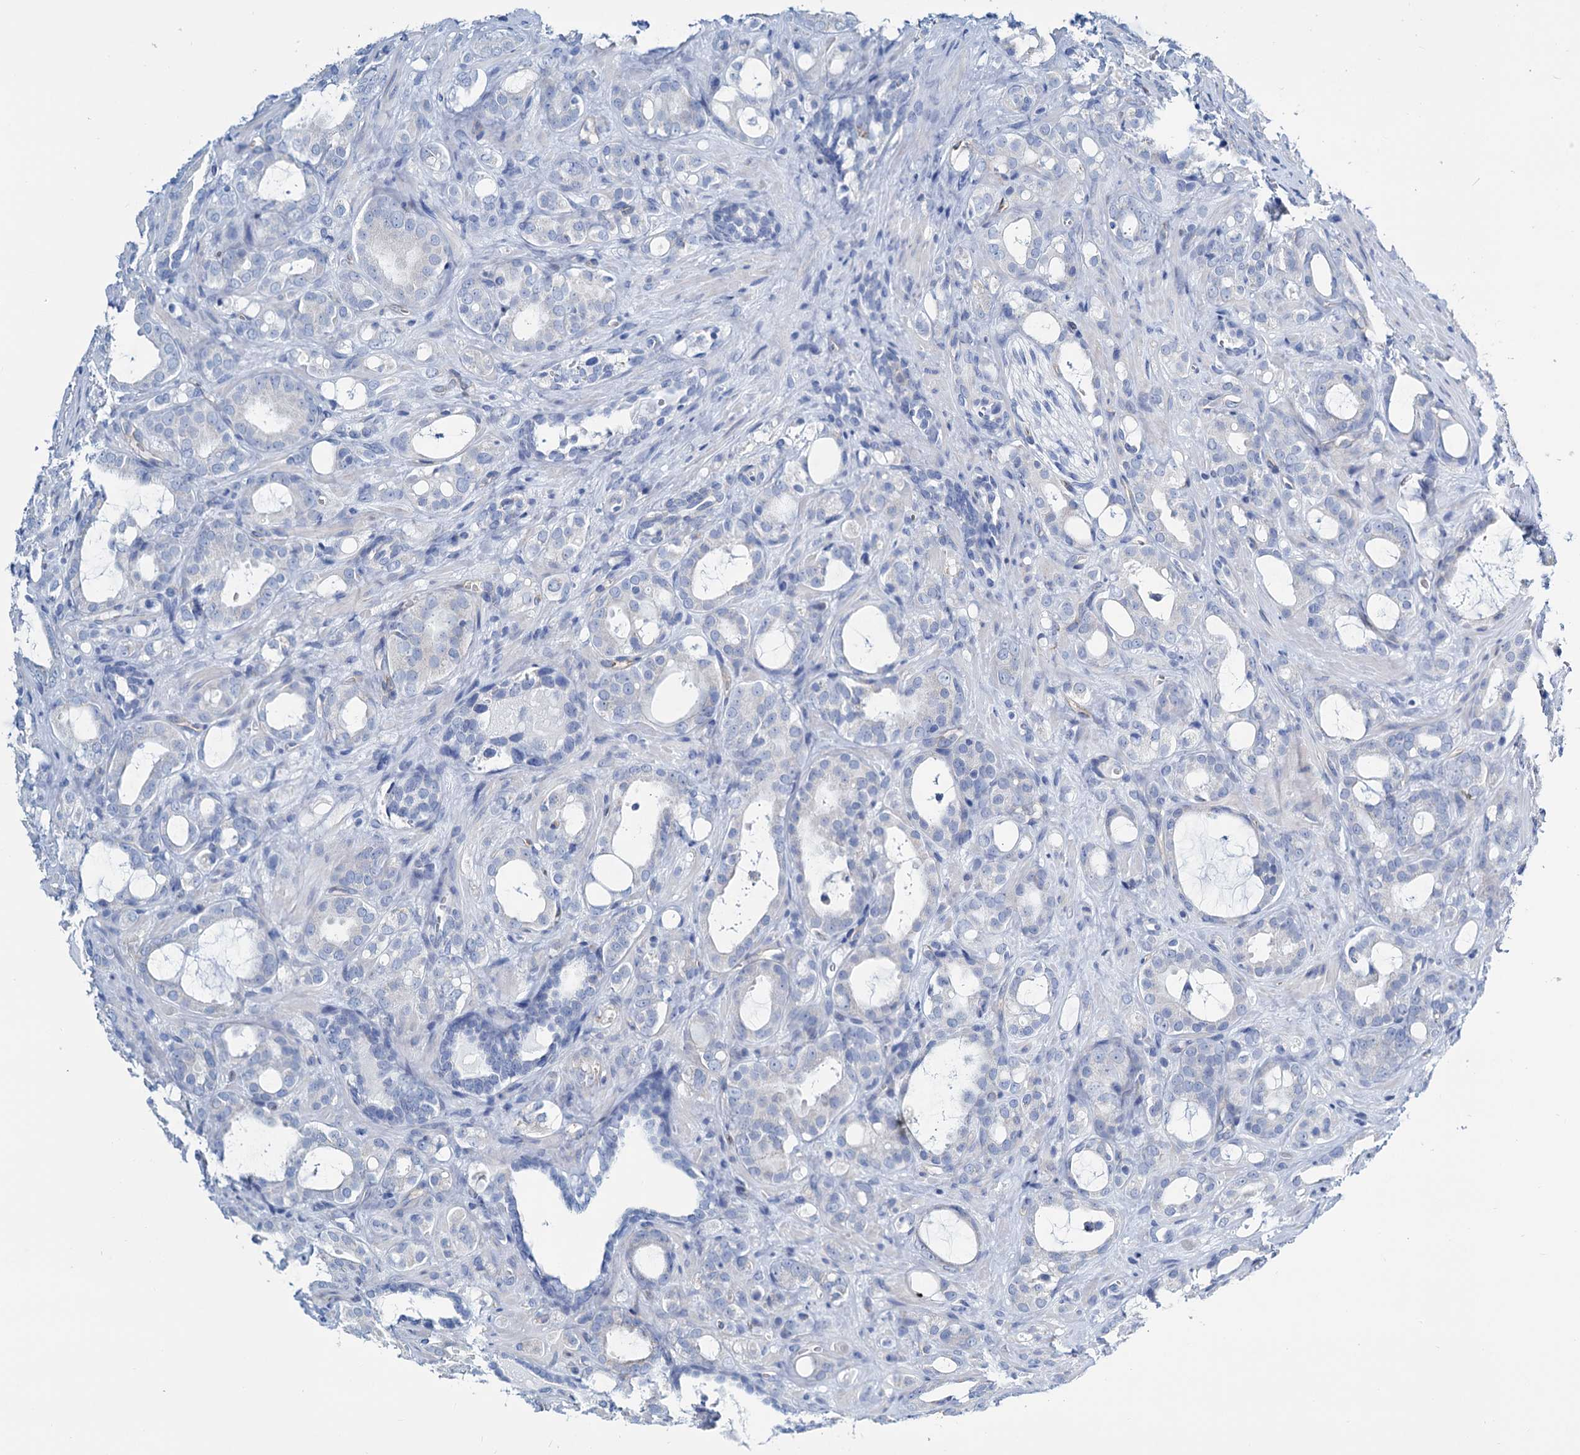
{"staining": {"intensity": "negative", "quantity": "none", "location": "none"}, "tissue": "prostate cancer", "cell_type": "Tumor cells", "image_type": "cancer", "snomed": [{"axis": "morphology", "description": "Adenocarcinoma, High grade"}, {"axis": "topography", "description": "Prostate"}], "caption": "Histopathology image shows no significant protein positivity in tumor cells of prostate high-grade adenocarcinoma.", "gene": "SLC1A3", "patient": {"sex": "male", "age": 72}}